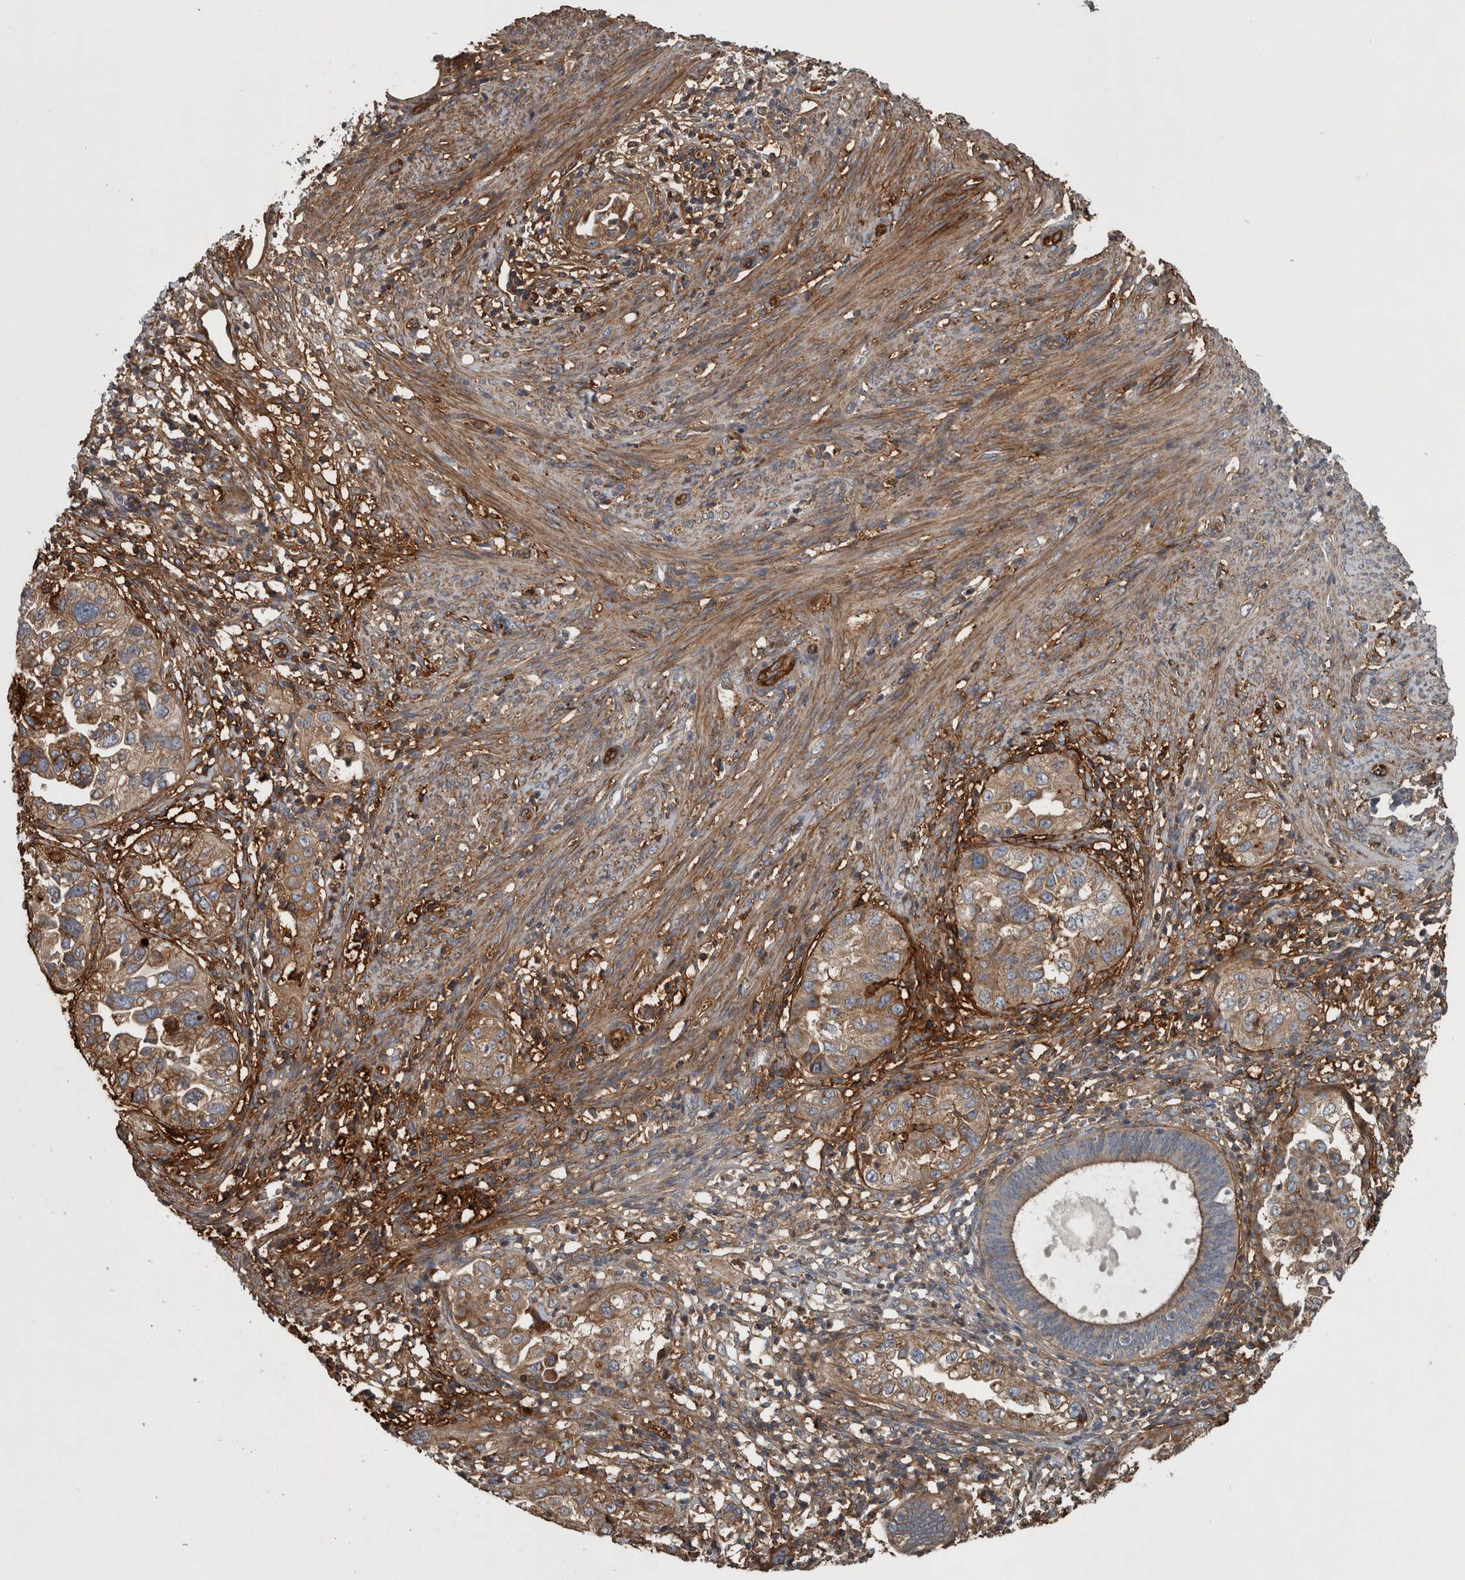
{"staining": {"intensity": "moderate", "quantity": ">75%", "location": "cytoplasmic/membranous"}, "tissue": "endometrial cancer", "cell_type": "Tumor cells", "image_type": "cancer", "snomed": [{"axis": "morphology", "description": "Adenocarcinoma, NOS"}, {"axis": "topography", "description": "Endometrium"}], "caption": "IHC micrograph of neoplastic tissue: human endometrial cancer stained using IHC demonstrates medium levels of moderate protein expression localized specifically in the cytoplasmic/membranous of tumor cells, appearing as a cytoplasmic/membranous brown color.", "gene": "EXOC8", "patient": {"sex": "female", "age": 85}}